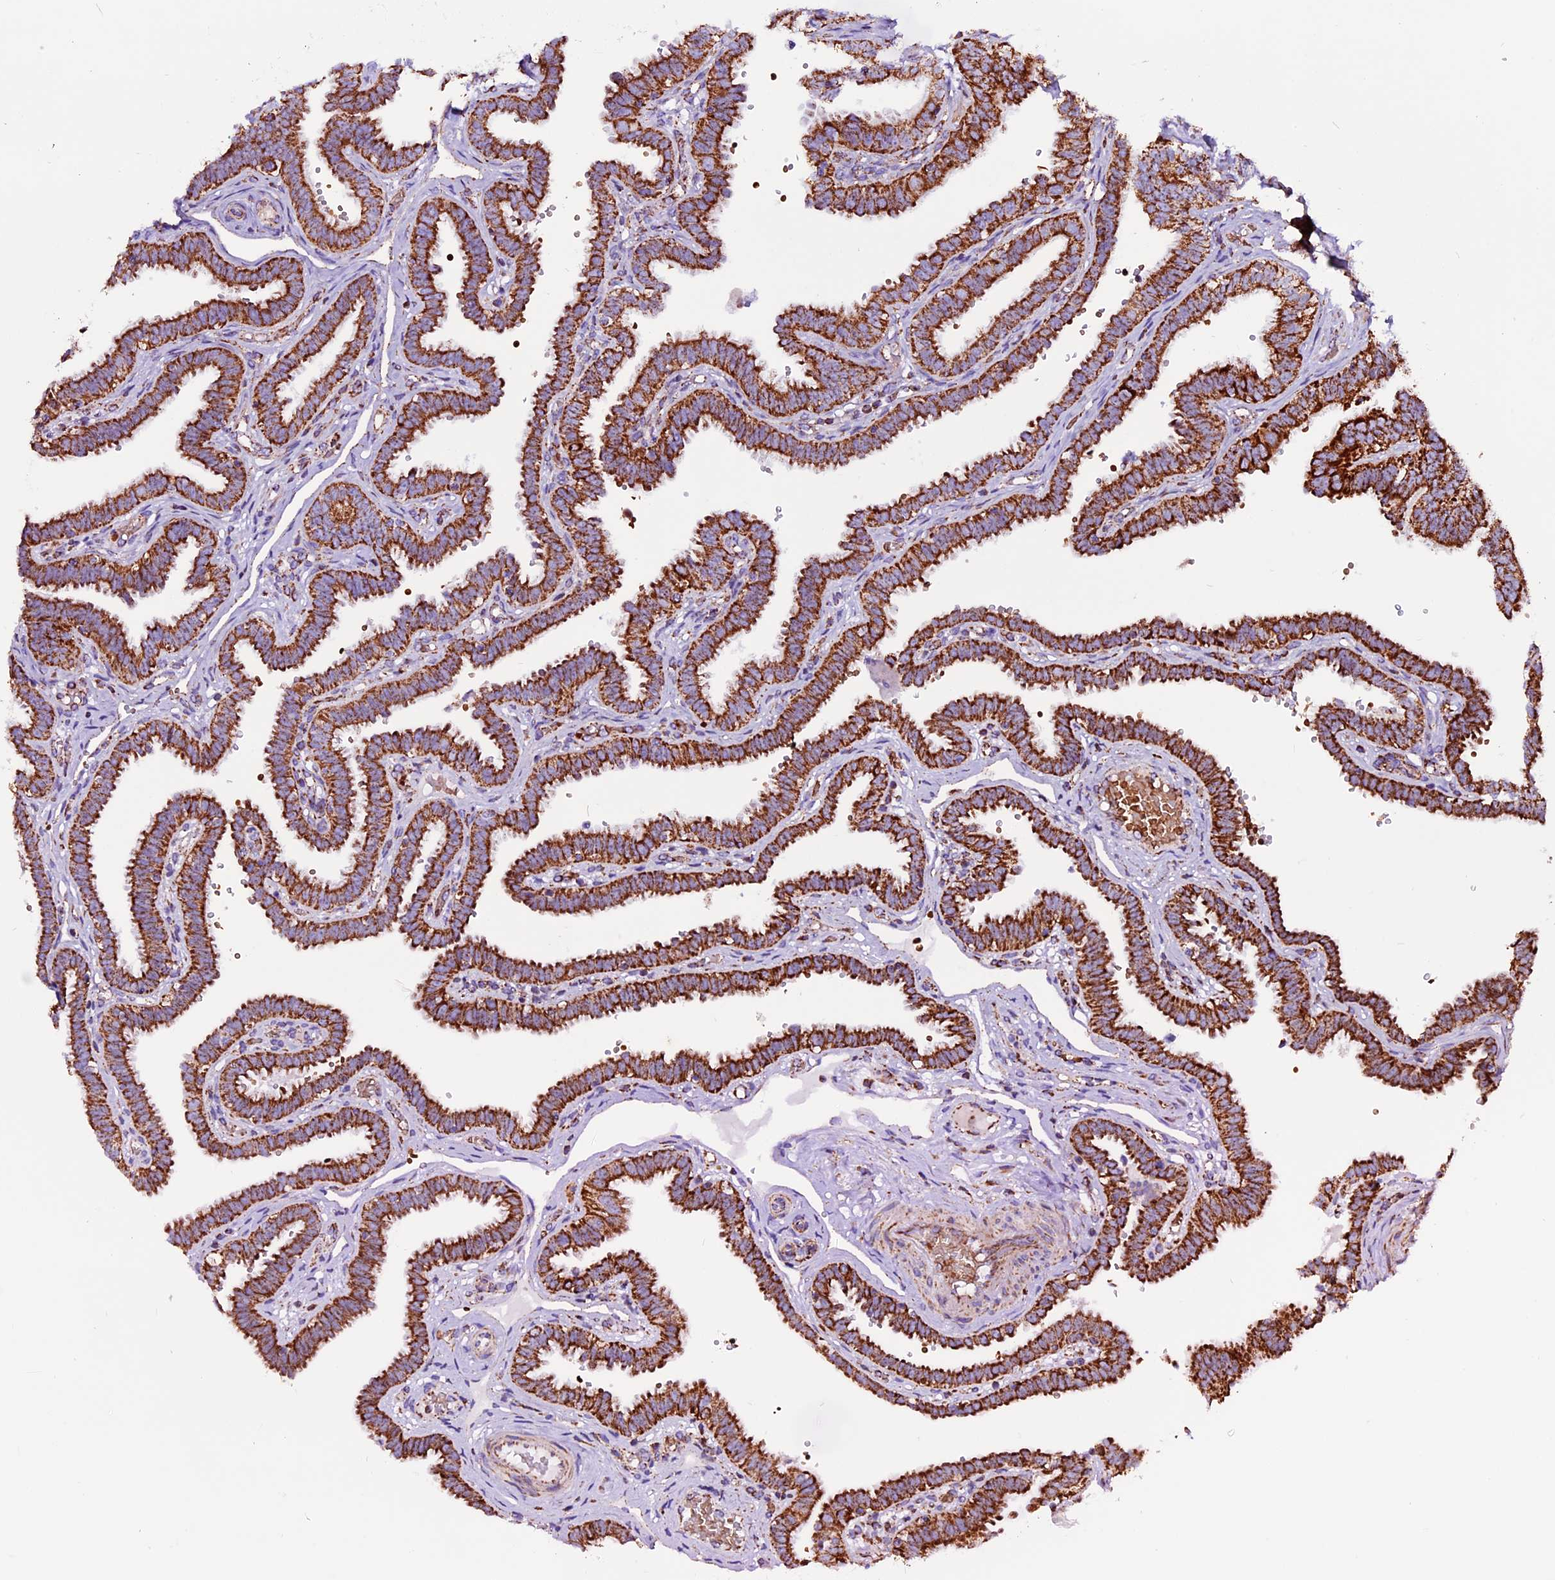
{"staining": {"intensity": "strong", "quantity": ">75%", "location": "cytoplasmic/membranous"}, "tissue": "fallopian tube", "cell_type": "Glandular cells", "image_type": "normal", "snomed": [{"axis": "morphology", "description": "Normal tissue, NOS"}, {"axis": "topography", "description": "Fallopian tube"}], "caption": "Protein analysis of unremarkable fallopian tube demonstrates strong cytoplasmic/membranous expression in approximately >75% of glandular cells.", "gene": "CX3CL1", "patient": {"sex": "female", "age": 37}}